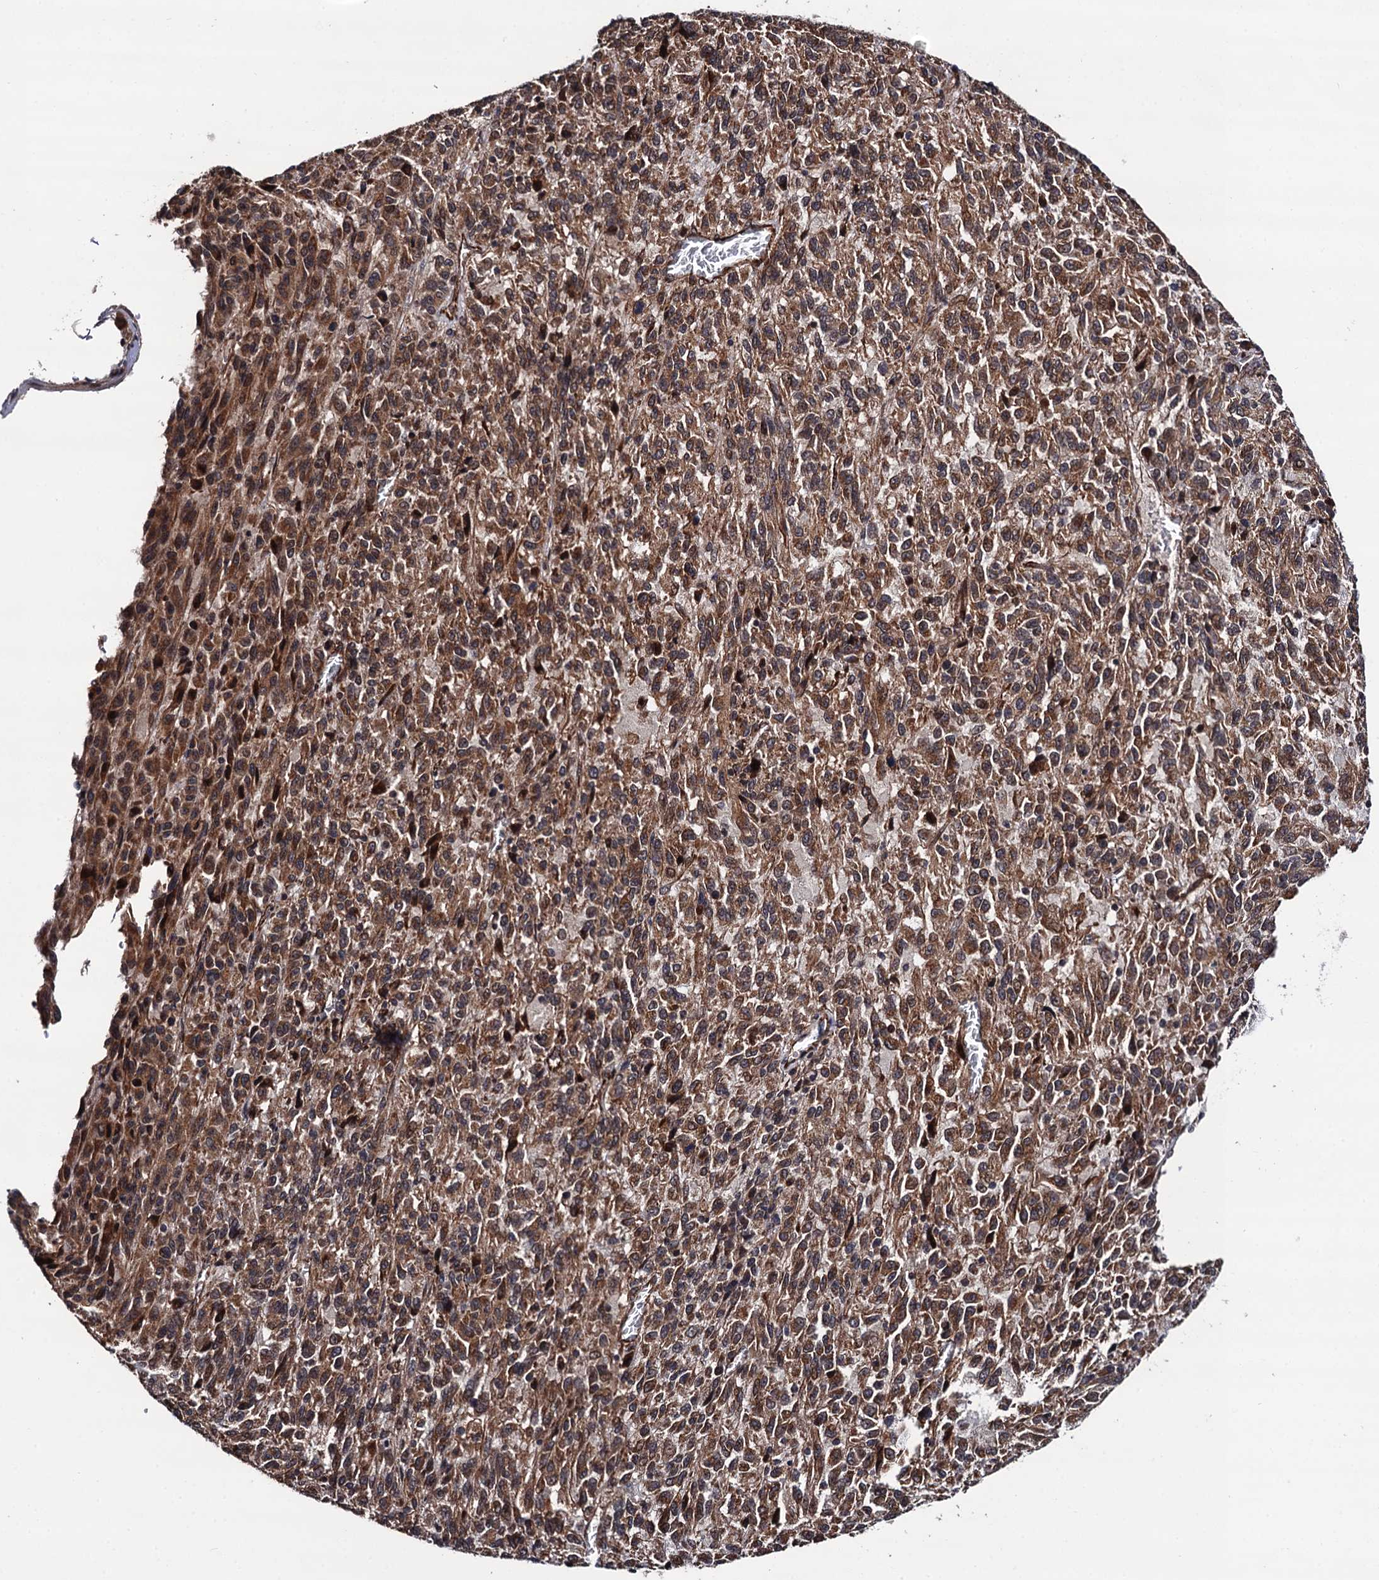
{"staining": {"intensity": "moderate", "quantity": ">75%", "location": "cytoplasmic/membranous"}, "tissue": "melanoma", "cell_type": "Tumor cells", "image_type": "cancer", "snomed": [{"axis": "morphology", "description": "Malignant melanoma, Metastatic site"}, {"axis": "topography", "description": "Lung"}], "caption": "Immunohistochemical staining of human melanoma reveals moderate cytoplasmic/membranous protein staining in about >75% of tumor cells.", "gene": "FSIP1", "patient": {"sex": "male", "age": 64}}